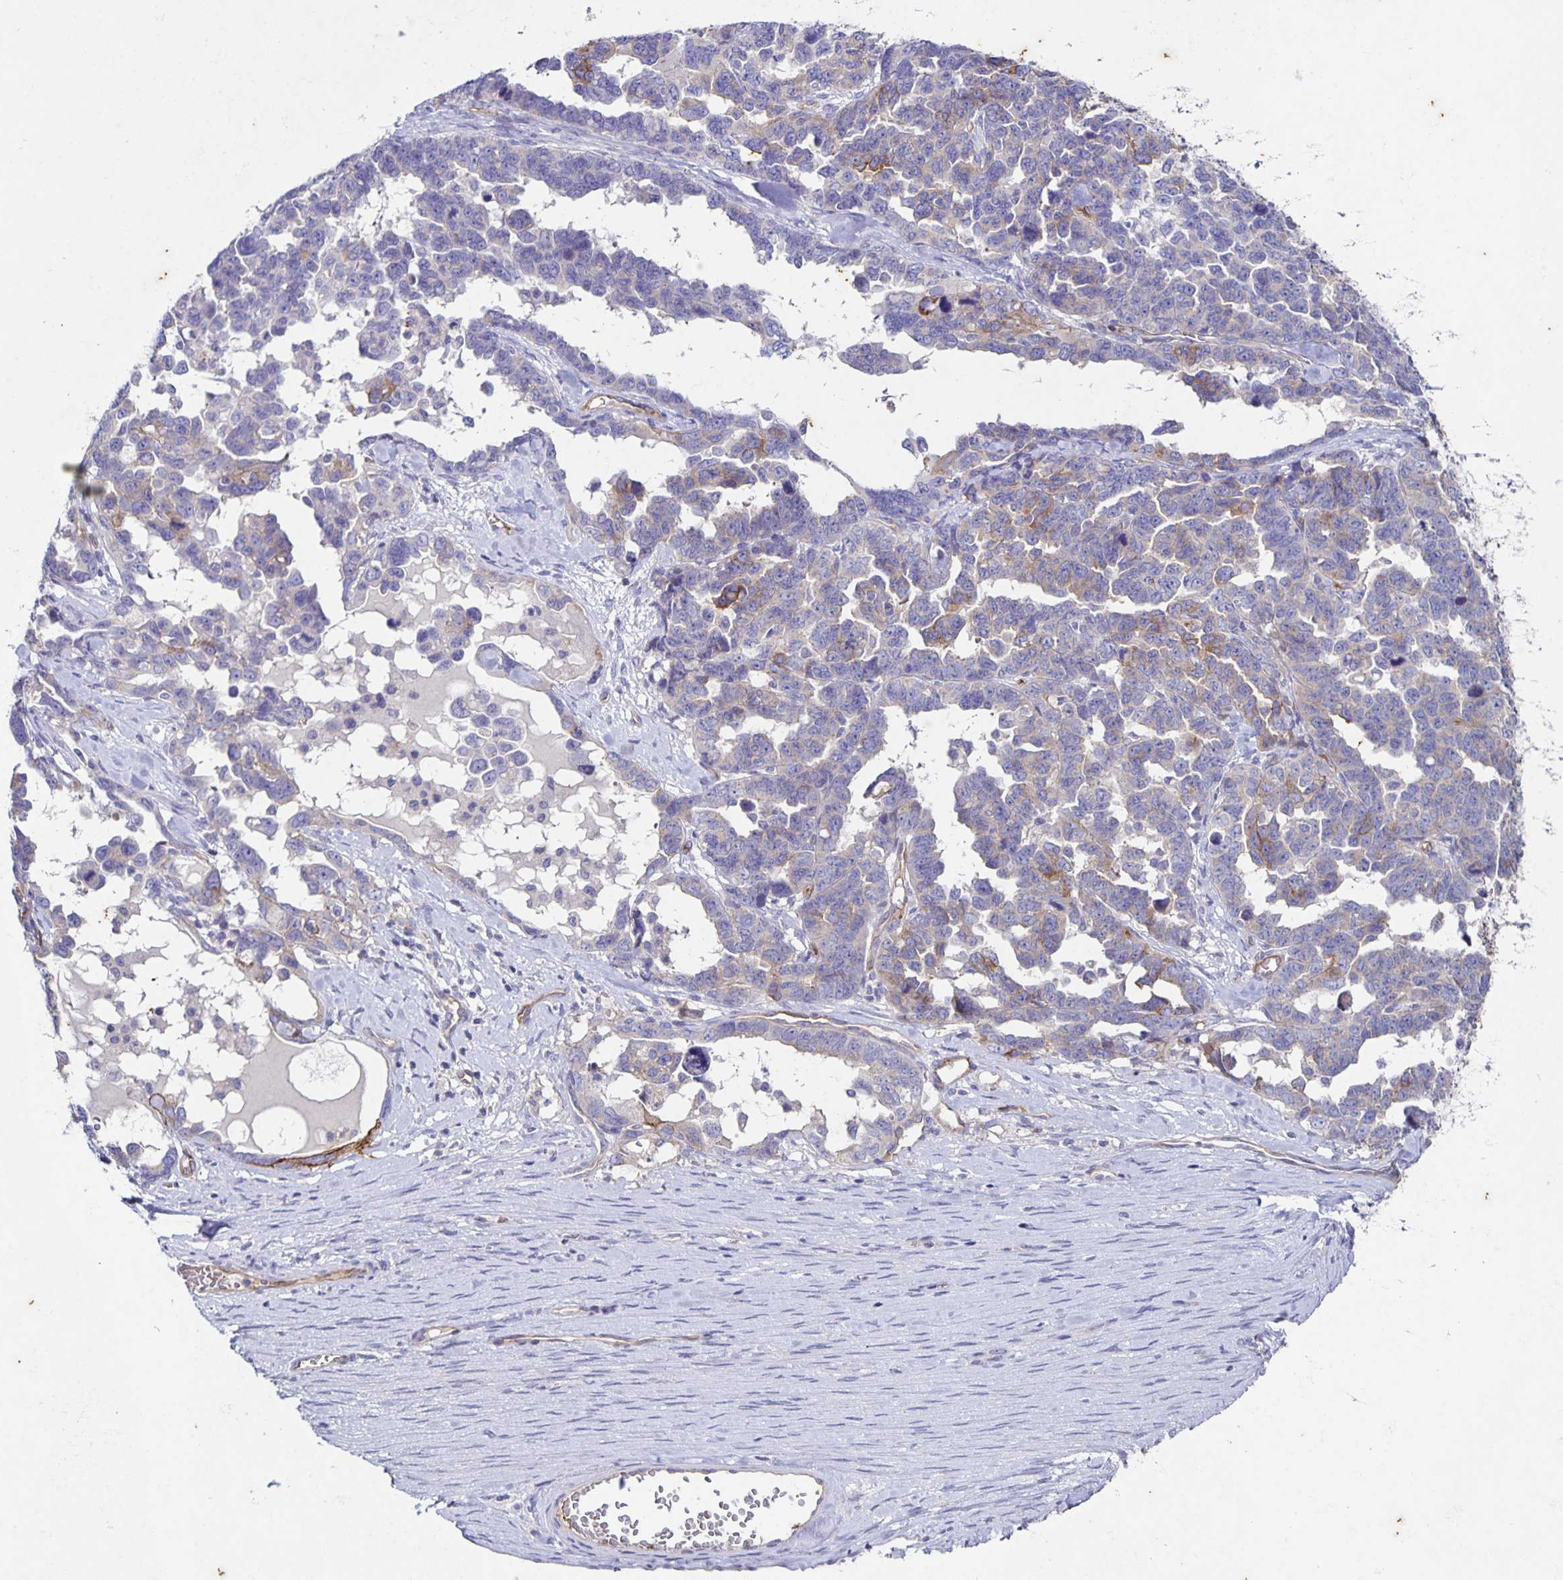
{"staining": {"intensity": "weak", "quantity": "<25%", "location": "cytoplasmic/membranous"}, "tissue": "ovarian cancer", "cell_type": "Tumor cells", "image_type": "cancer", "snomed": [{"axis": "morphology", "description": "Cystadenocarcinoma, serous, NOS"}, {"axis": "topography", "description": "Ovary"}], "caption": "This histopathology image is of ovarian cancer stained with immunohistochemistry (IHC) to label a protein in brown with the nuclei are counter-stained blue. There is no positivity in tumor cells.", "gene": "ITGA2", "patient": {"sex": "female", "age": 69}}